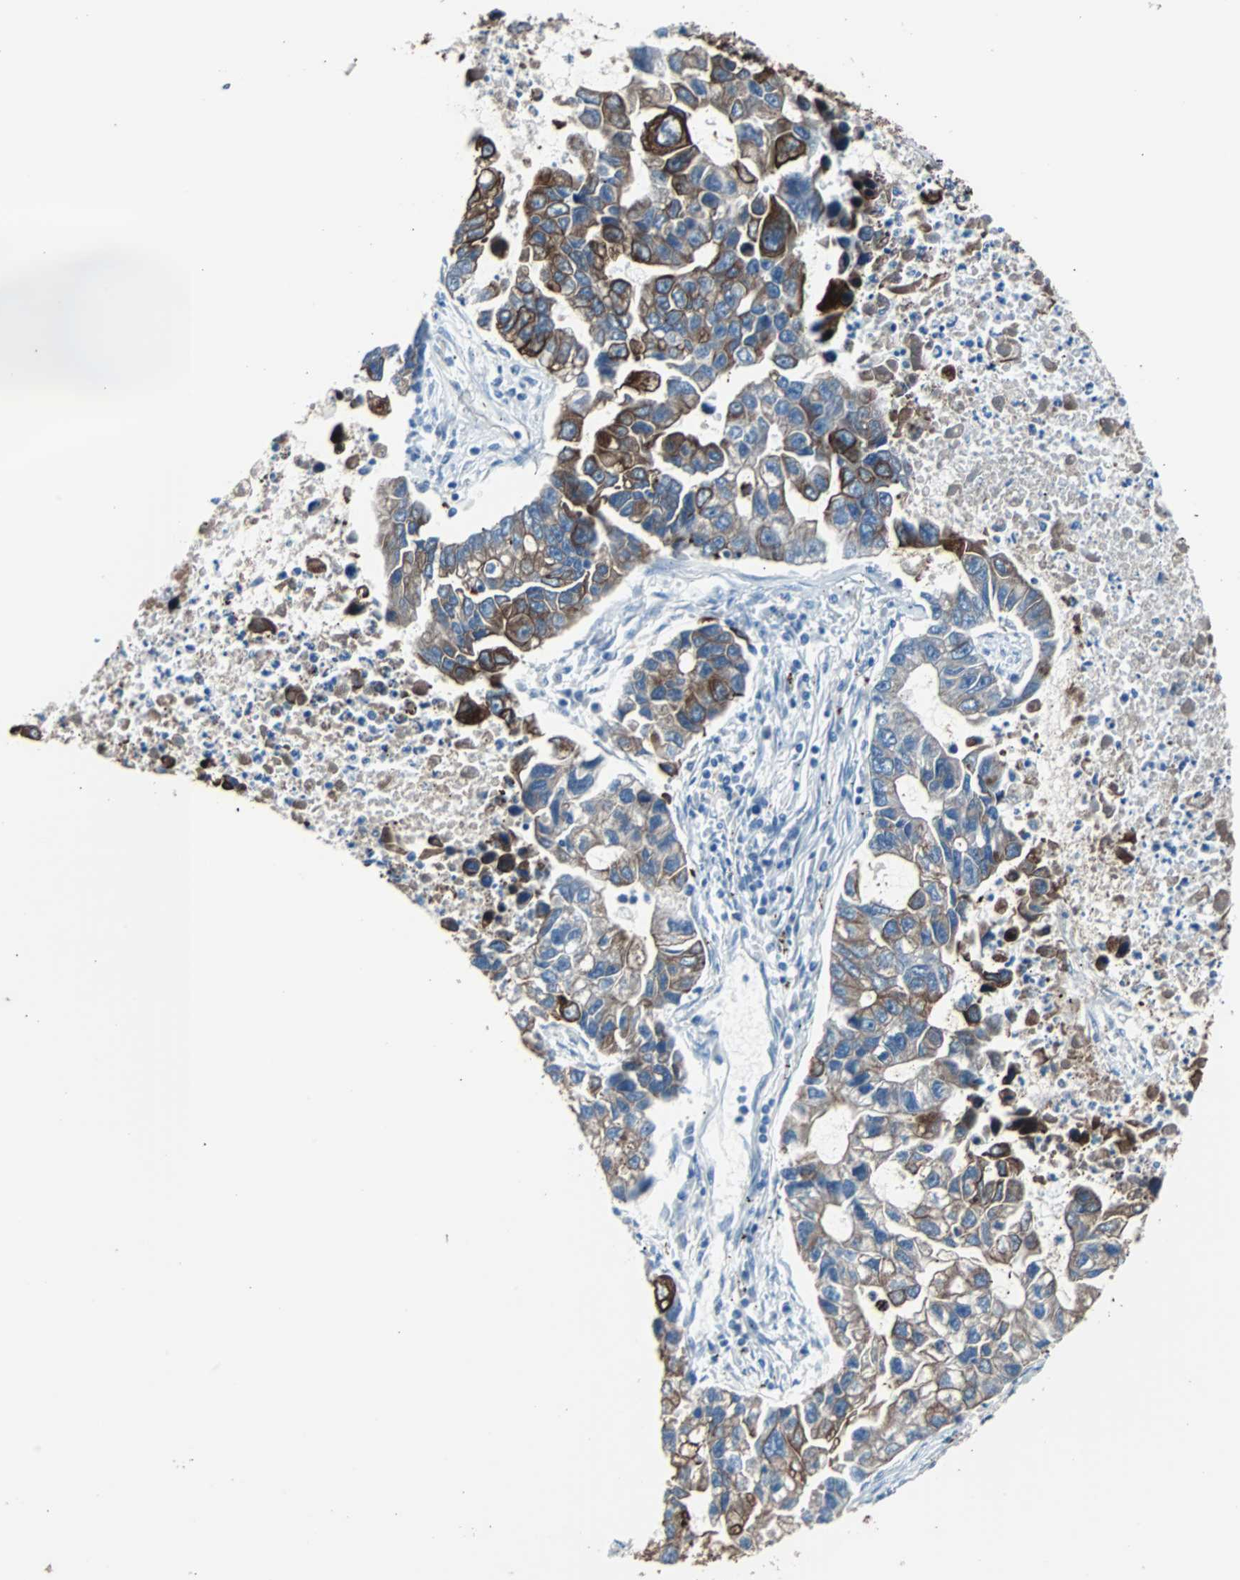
{"staining": {"intensity": "strong", "quantity": ">75%", "location": "cytoplasmic/membranous"}, "tissue": "lung cancer", "cell_type": "Tumor cells", "image_type": "cancer", "snomed": [{"axis": "morphology", "description": "Adenocarcinoma, NOS"}, {"axis": "topography", "description": "Lung"}], "caption": "The histopathology image demonstrates staining of lung adenocarcinoma, revealing strong cytoplasmic/membranous protein staining (brown color) within tumor cells.", "gene": "KRT7", "patient": {"sex": "female", "age": 51}}